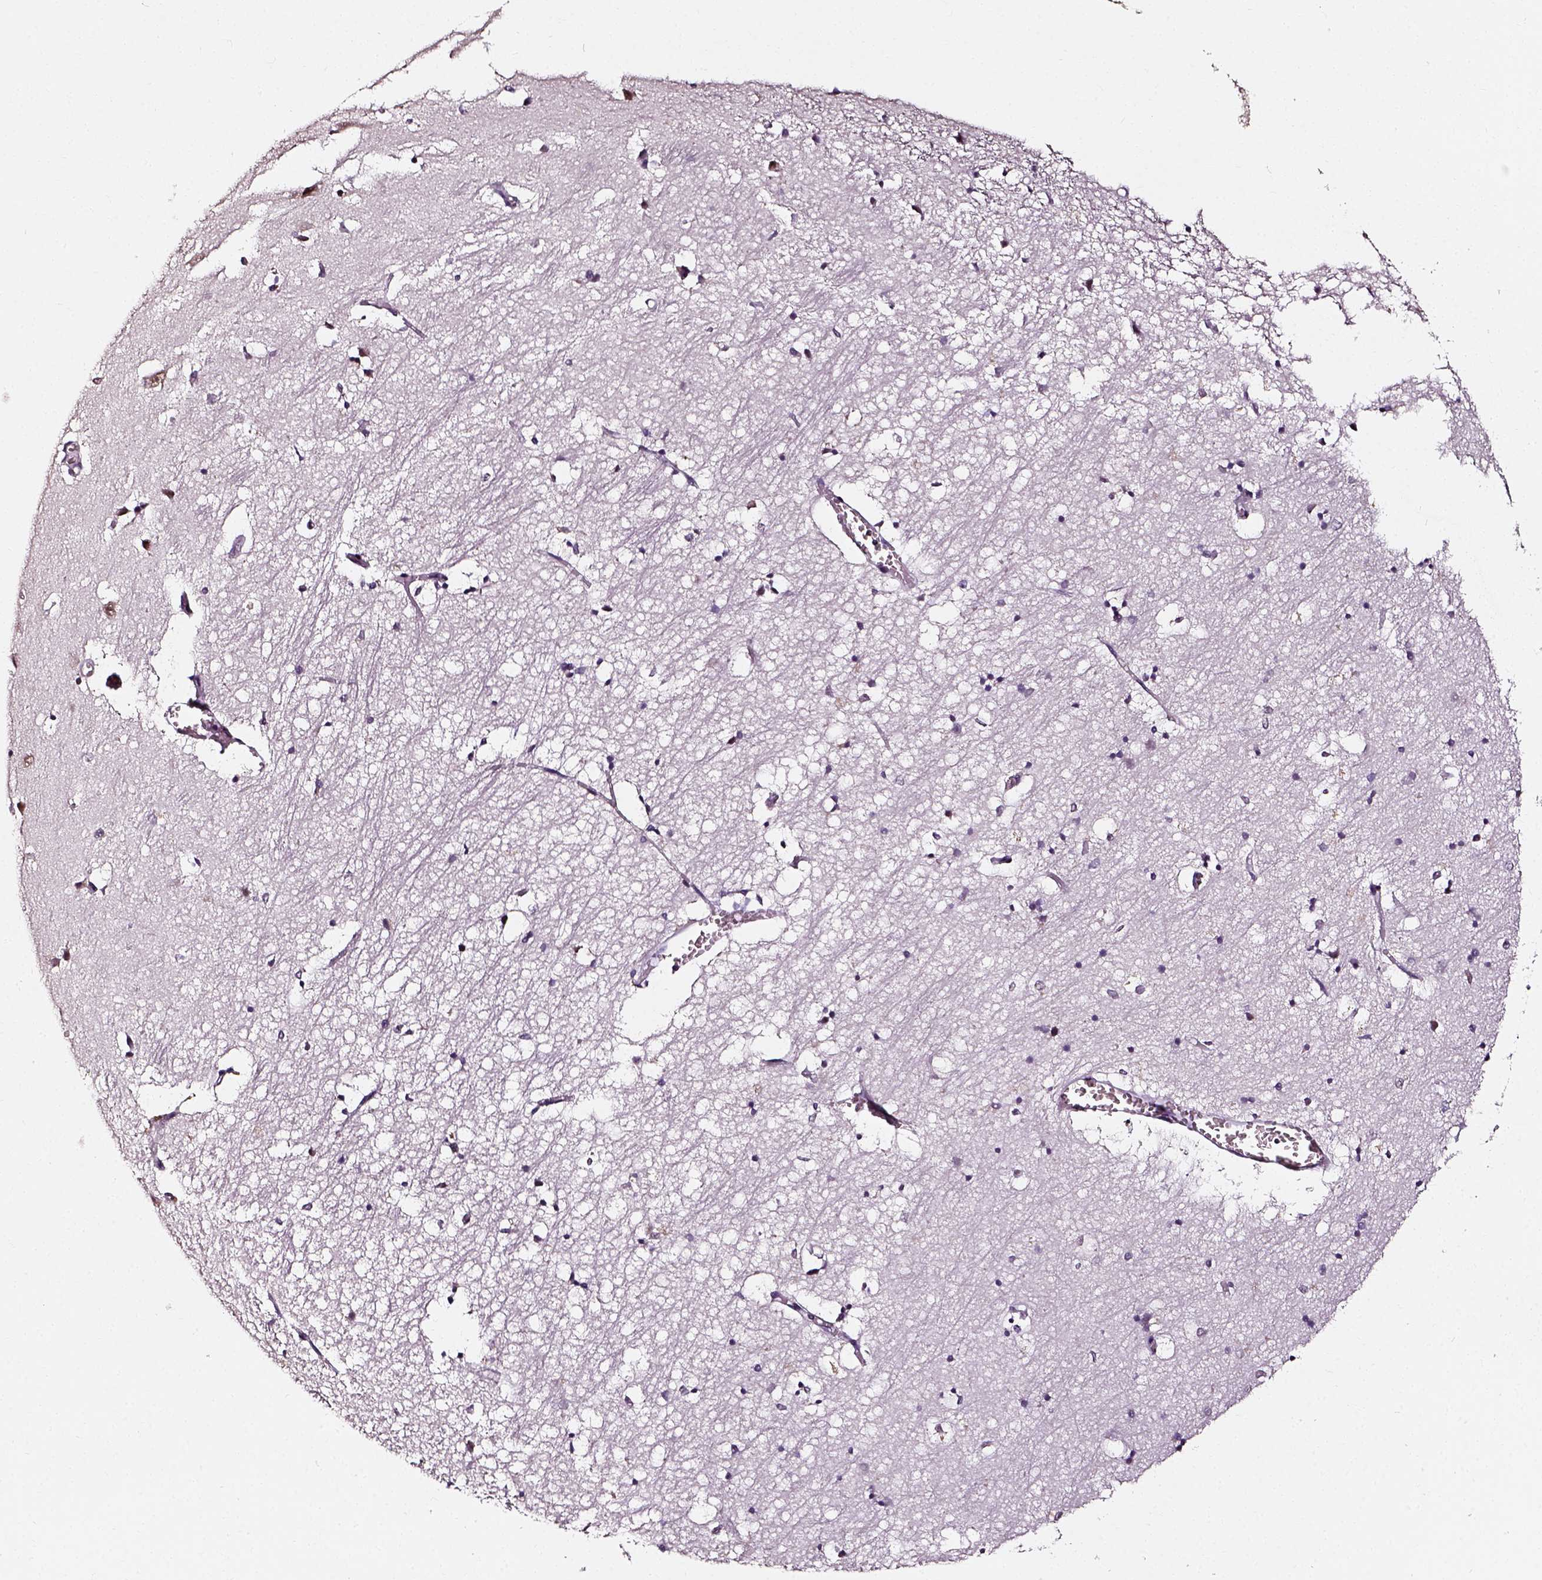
{"staining": {"intensity": "moderate", "quantity": "<25%", "location": "nuclear"}, "tissue": "hippocampus", "cell_type": "Glial cells", "image_type": "normal", "snomed": [{"axis": "morphology", "description": "Normal tissue, NOS"}, {"axis": "topography", "description": "Lateral ventricle wall"}, {"axis": "topography", "description": "Hippocampus"}], "caption": "Immunohistochemical staining of unremarkable hippocampus reveals moderate nuclear protein positivity in about <25% of glial cells. The protein of interest is shown in brown color, while the nuclei are stained blue.", "gene": "NACC1", "patient": {"sex": "female", "age": 63}}